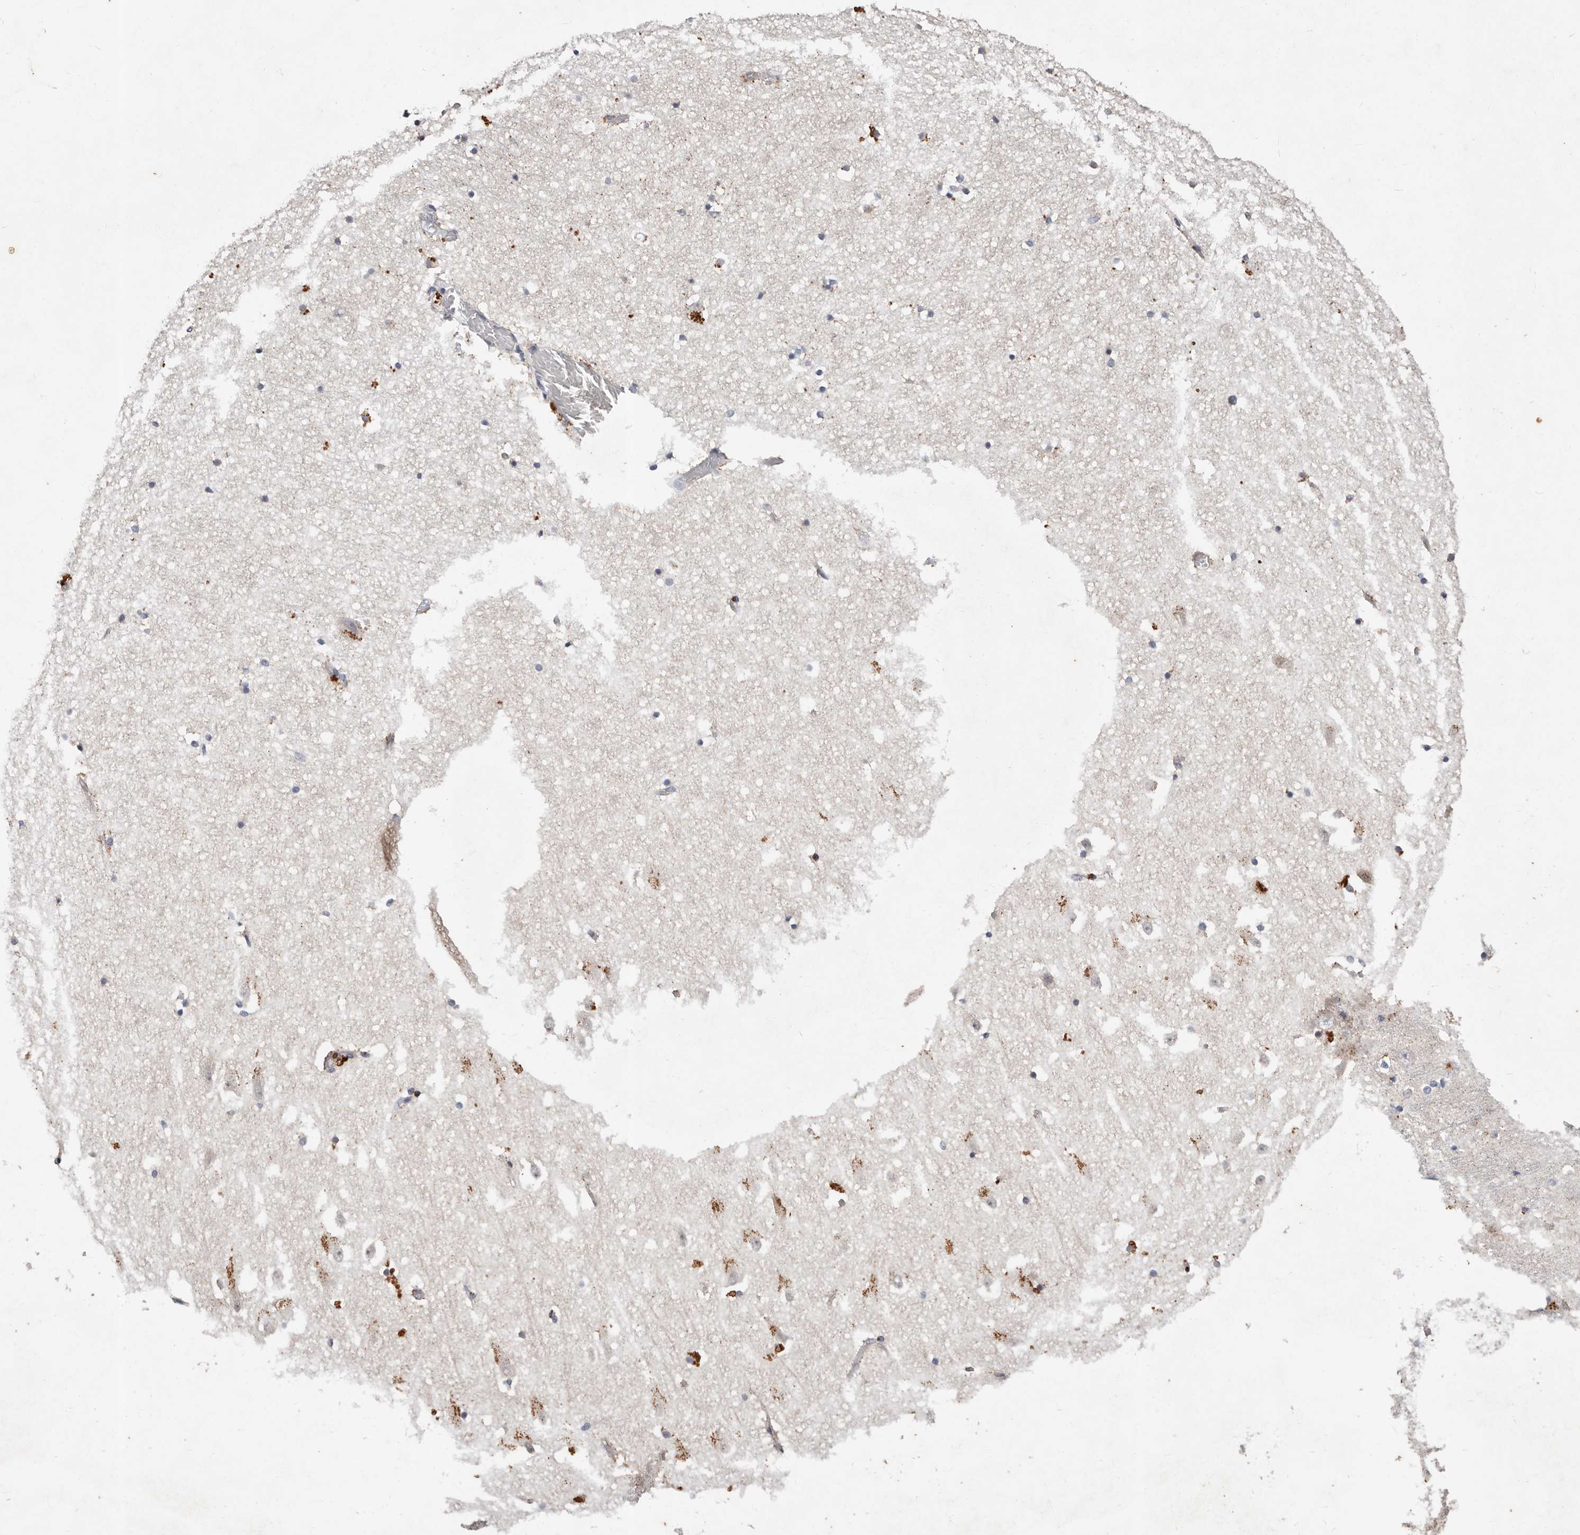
{"staining": {"intensity": "moderate", "quantity": "<25%", "location": "cytoplasmic/membranous"}, "tissue": "hippocampus", "cell_type": "Glial cells", "image_type": "normal", "snomed": [{"axis": "morphology", "description": "Normal tissue, NOS"}, {"axis": "topography", "description": "Hippocampus"}], "caption": "The image demonstrates a brown stain indicating the presence of a protein in the cytoplasmic/membranous of glial cells in hippocampus. (brown staining indicates protein expression, while blue staining denotes nuclei).", "gene": "THBS3", "patient": {"sex": "female", "age": 52}}